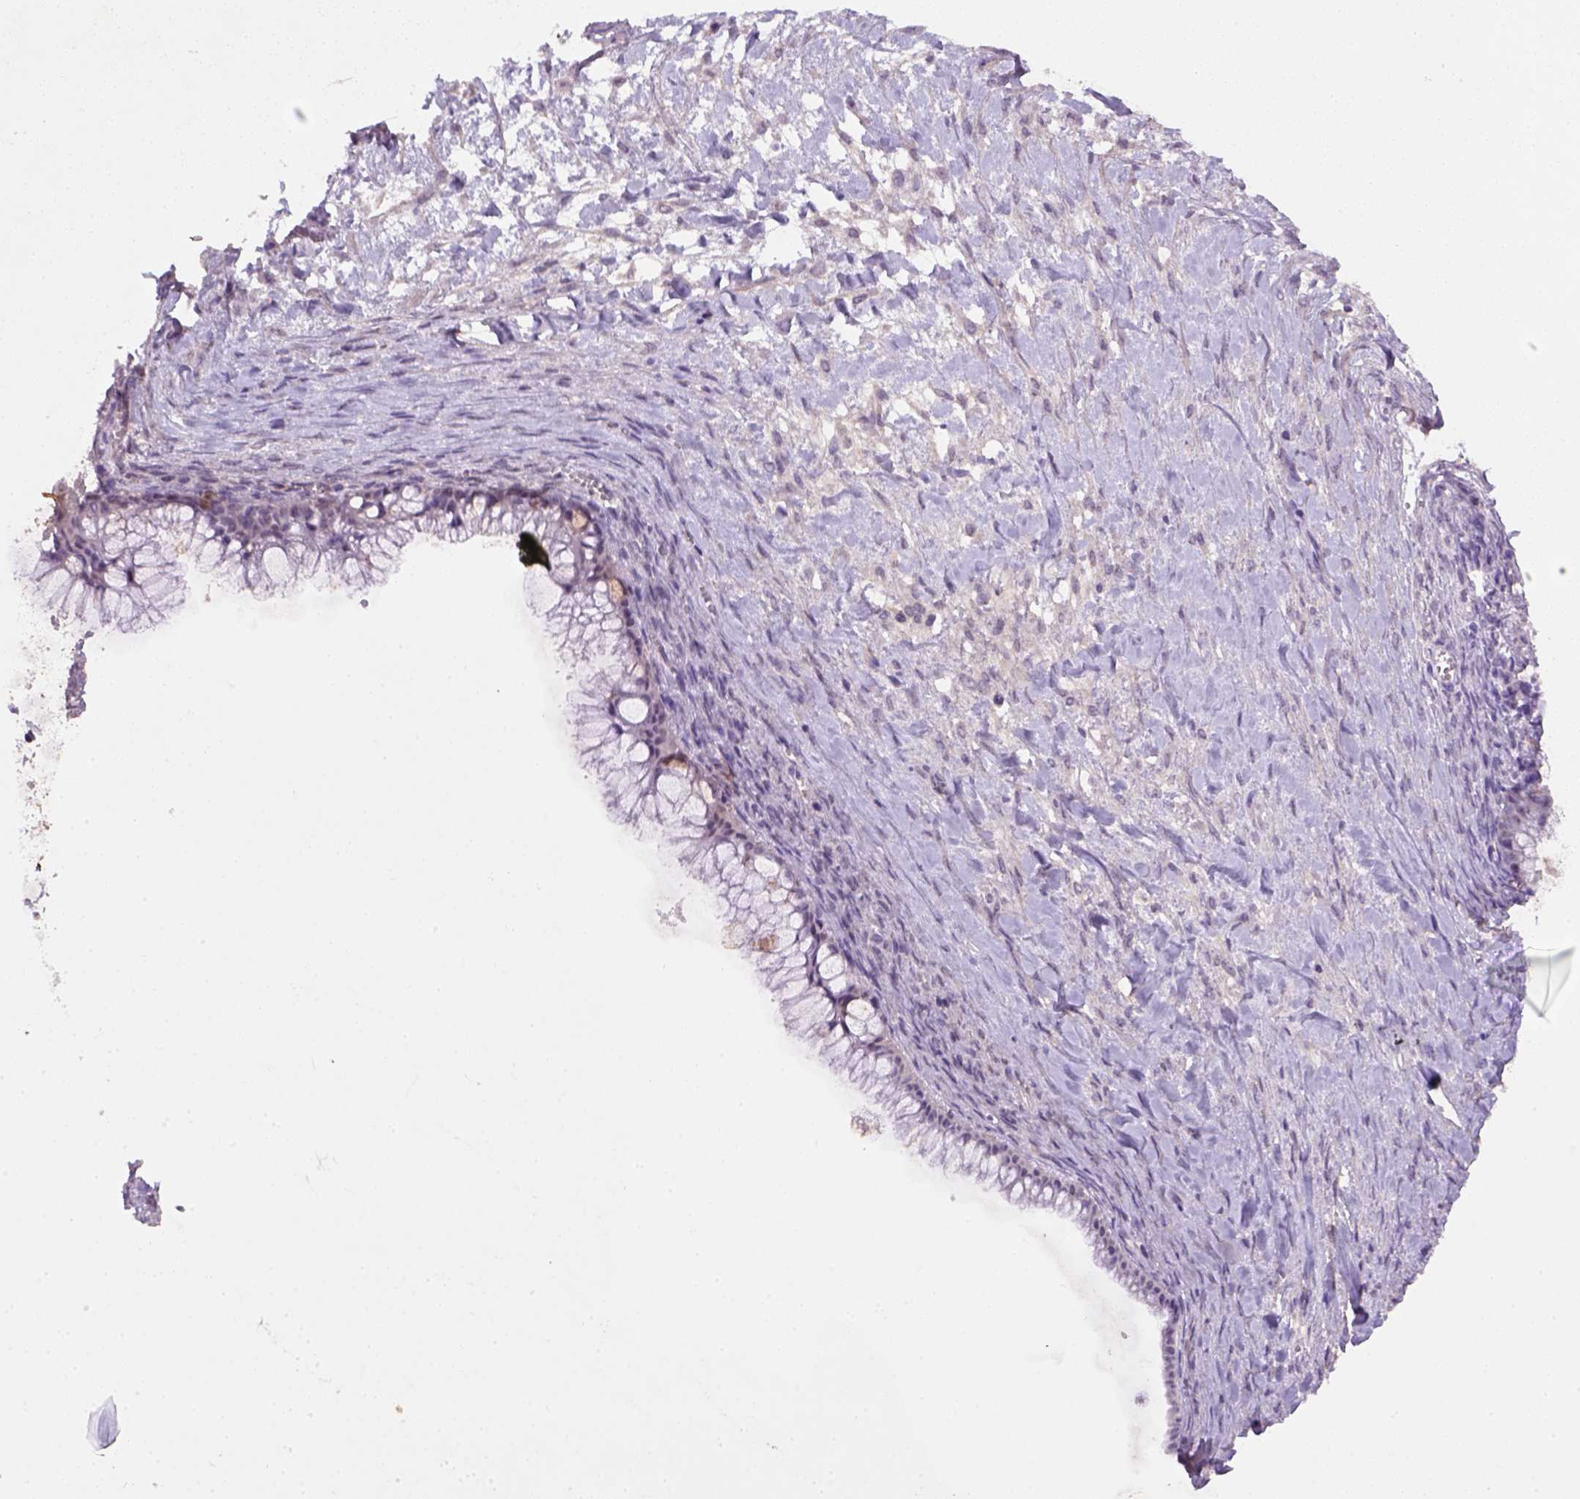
{"staining": {"intensity": "weak", "quantity": "25%-75%", "location": "cytoplasmic/membranous"}, "tissue": "ovarian cancer", "cell_type": "Tumor cells", "image_type": "cancer", "snomed": [{"axis": "morphology", "description": "Cystadenocarcinoma, mucinous, NOS"}, {"axis": "topography", "description": "Ovary"}], "caption": "A brown stain labels weak cytoplasmic/membranous staining of a protein in ovarian cancer tumor cells.", "gene": "SCML4", "patient": {"sex": "female", "age": 41}}